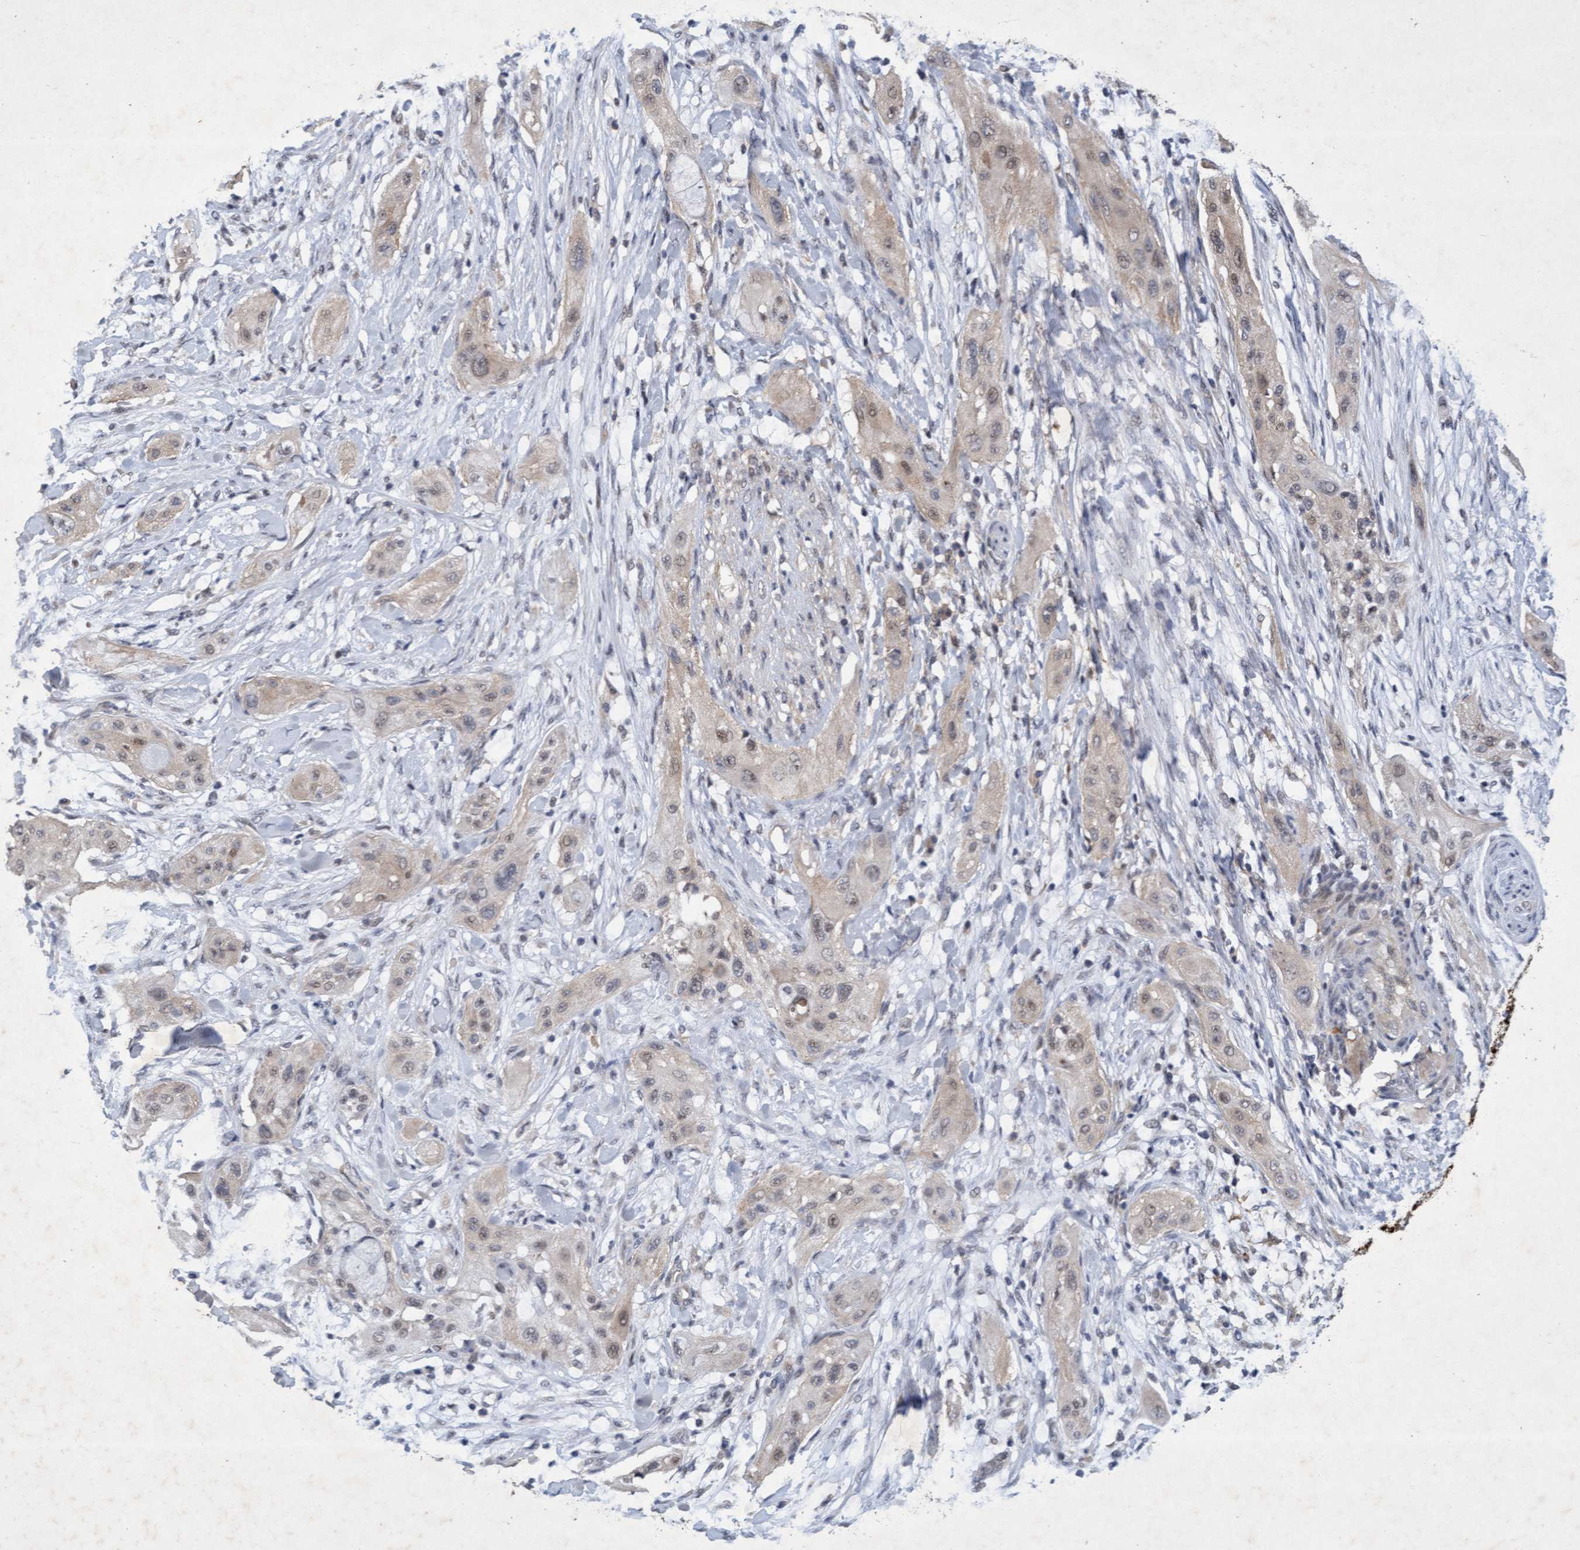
{"staining": {"intensity": "weak", "quantity": "25%-75%", "location": "cytoplasmic/membranous,nuclear"}, "tissue": "lung cancer", "cell_type": "Tumor cells", "image_type": "cancer", "snomed": [{"axis": "morphology", "description": "Squamous cell carcinoma, NOS"}, {"axis": "topography", "description": "Lung"}], "caption": "Immunohistochemical staining of lung cancer exhibits low levels of weak cytoplasmic/membranous and nuclear protein staining in approximately 25%-75% of tumor cells.", "gene": "ZNF677", "patient": {"sex": "female", "age": 47}}